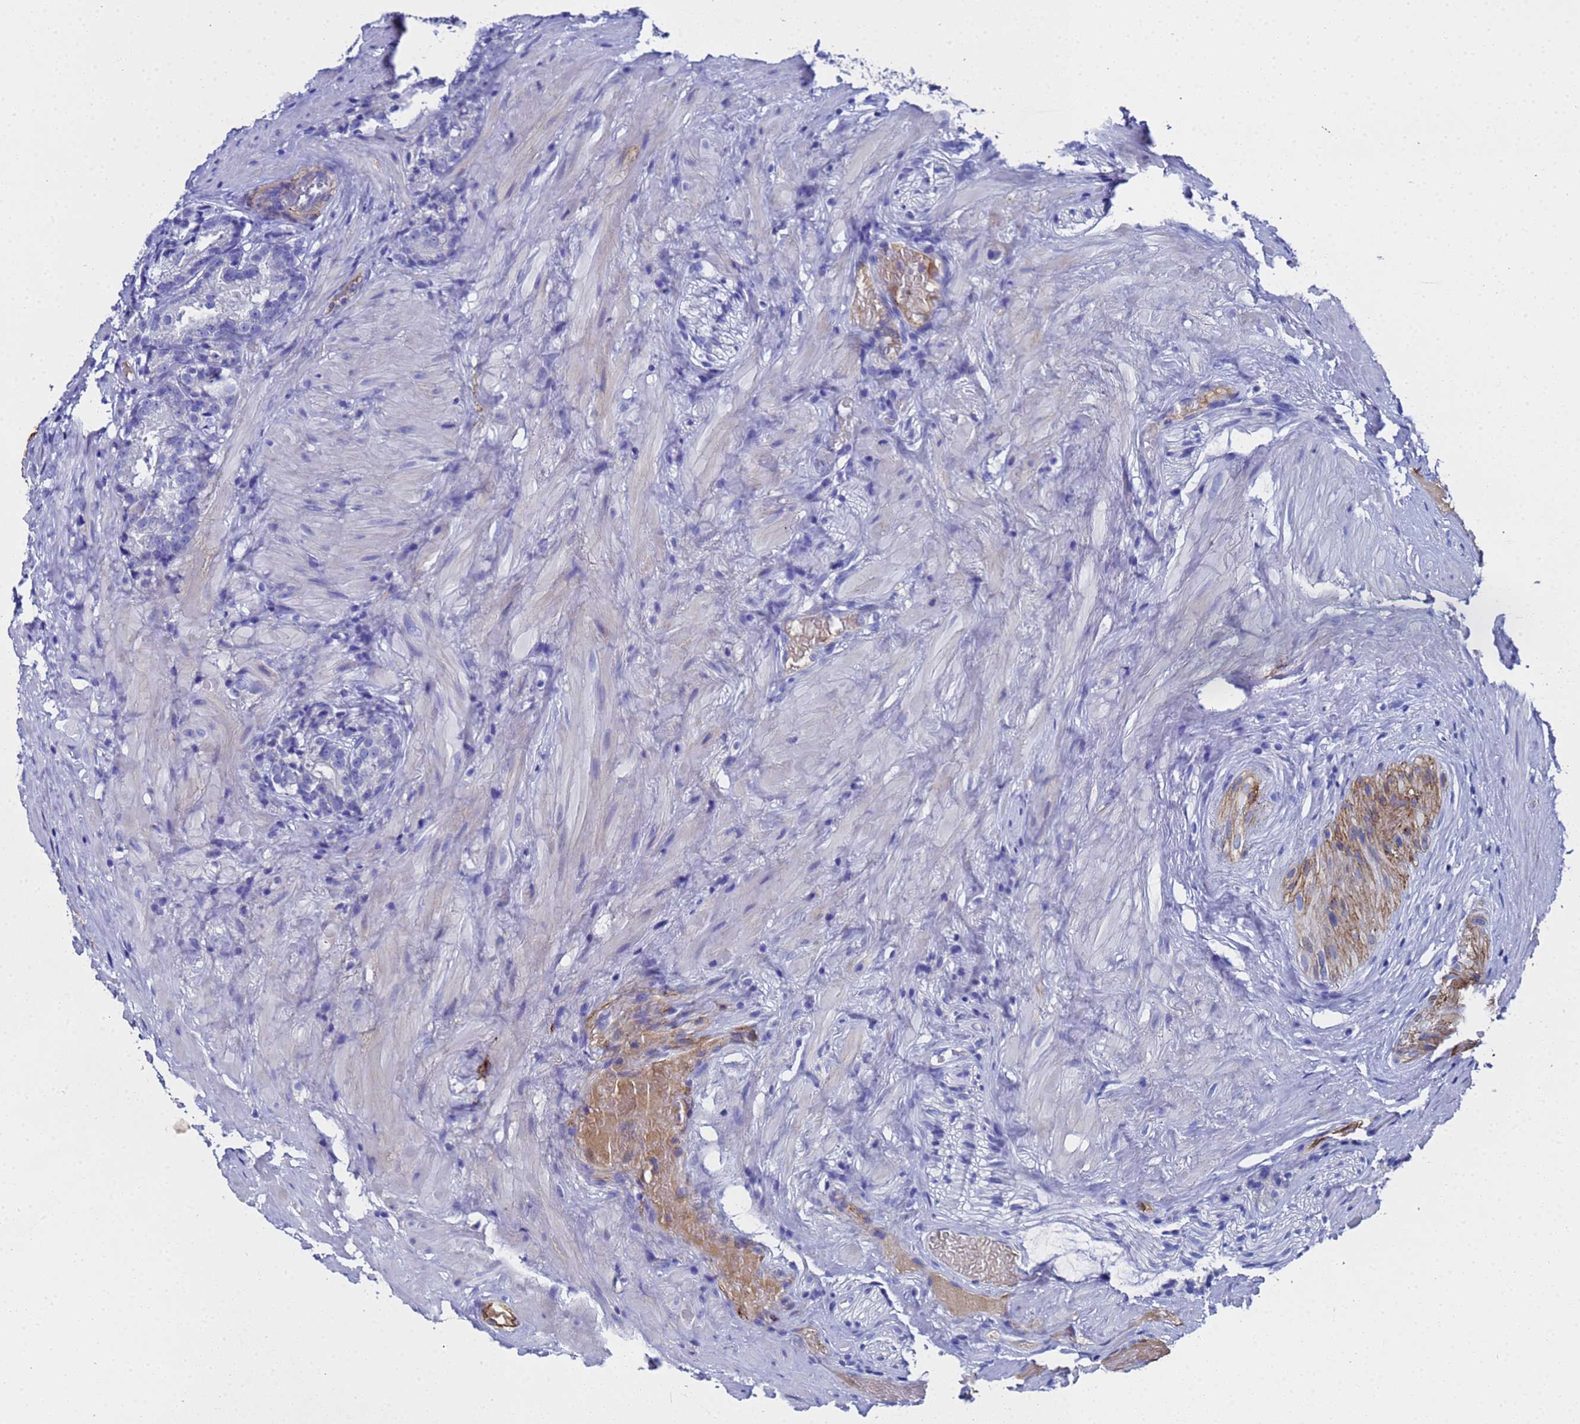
{"staining": {"intensity": "negative", "quantity": "none", "location": "none"}, "tissue": "prostate cancer", "cell_type": "Tumor cells", "image_type": "cancer", "snomed": [{"axis": "morphology", "description": "Adenocarcinoma, High grade"}, {"axis": "topography", "description": "Prostate"}], "caption": "Immunohistochemical staining of human adenocarcinoma (high-grade) (prostate) exhibits no significant staining in tumor cells.", "gene": "ADIPOQ", "patient": {"sex": "male", "age": 69}}